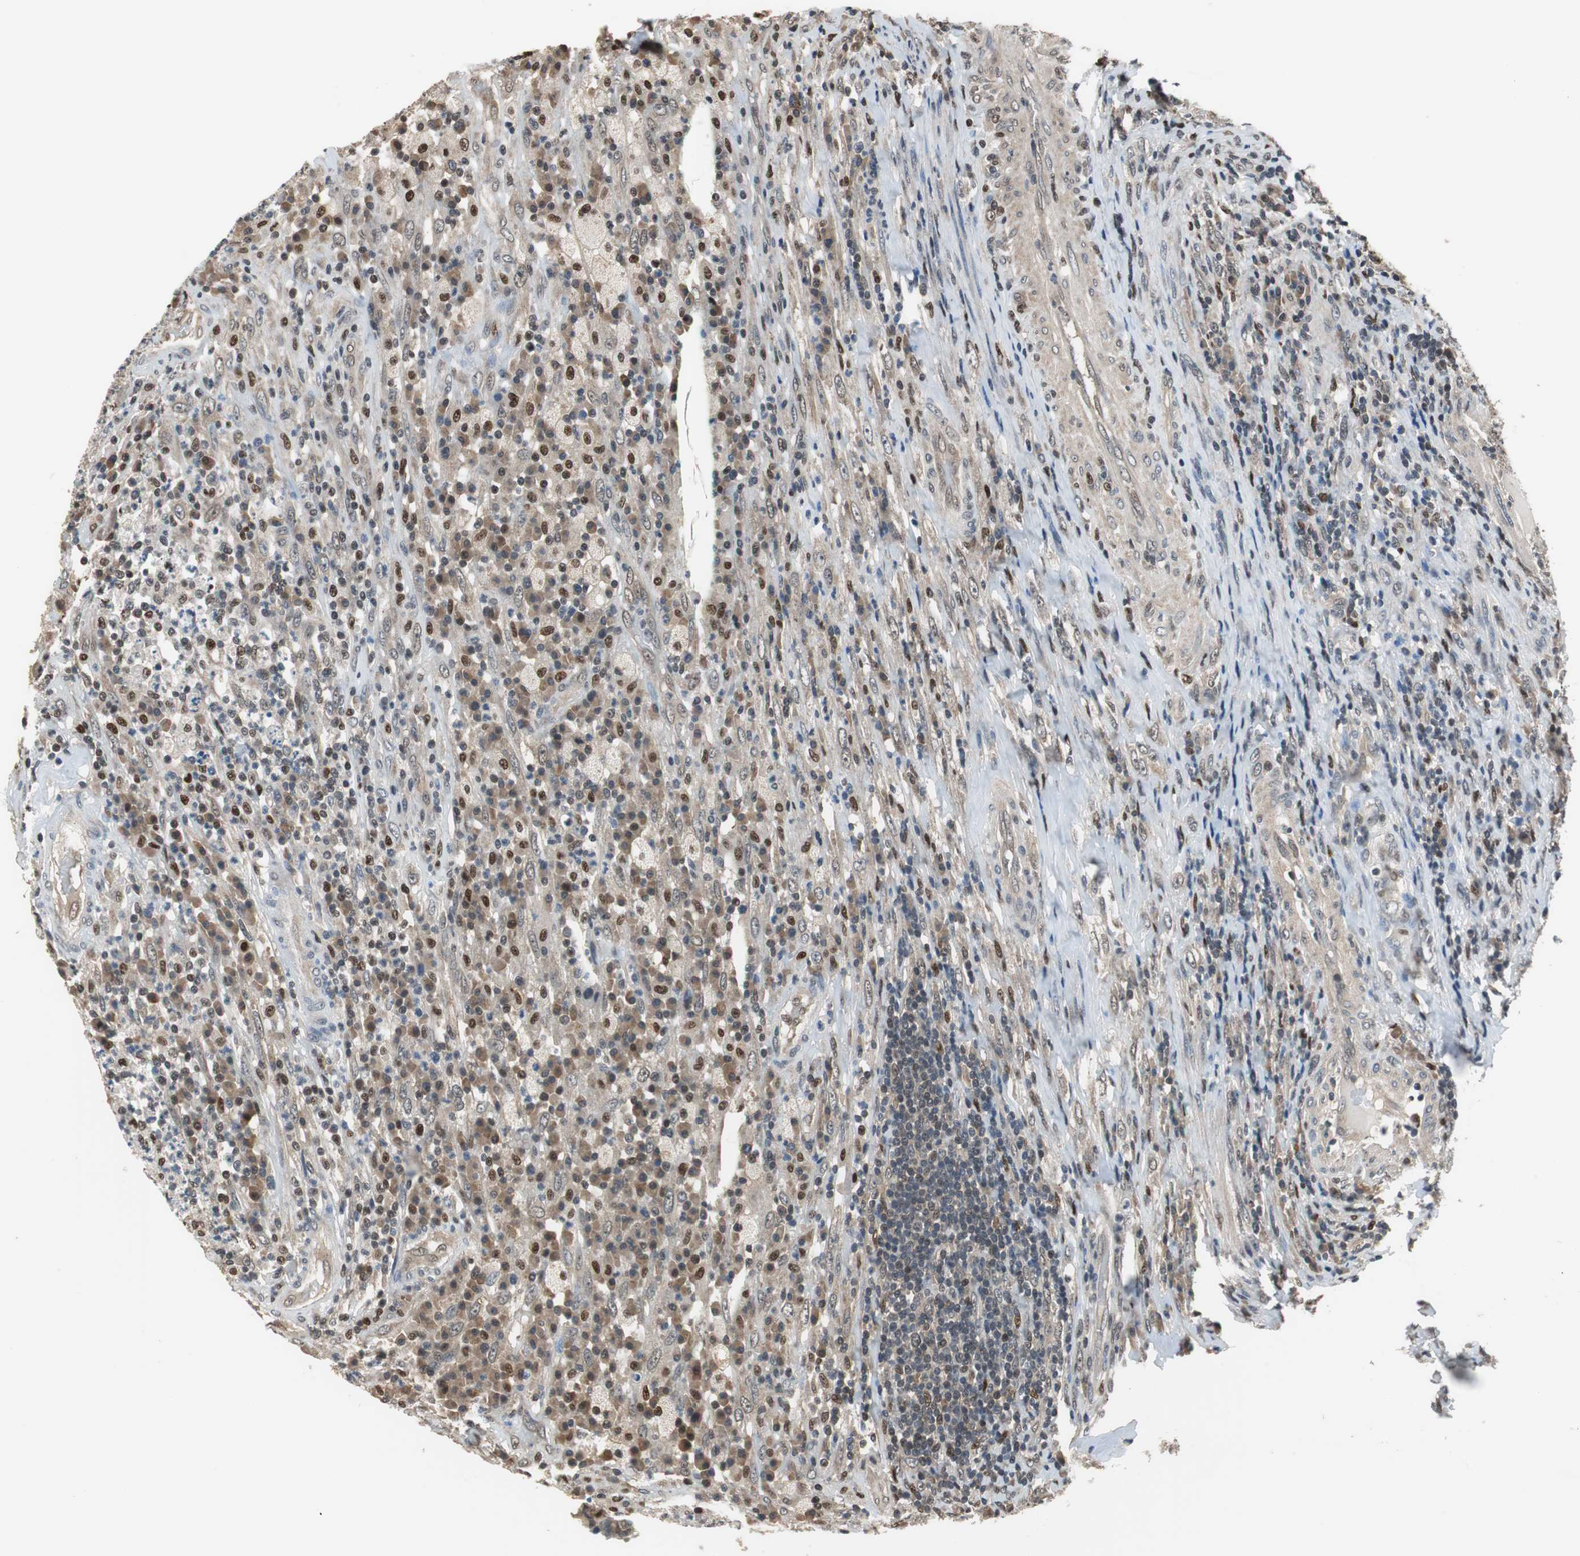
{"staining": {"intensity": "moderate", "quantity": "25%-75%", "location": "cytoplasmic/membranous,nuclear"}, "tissue": "testis cancer", "cell_type": "Tumor cells", "image_type": "cancer", "snomed": [{"axis": "morphology", "description": "Necrosis, NOS"}, {"axis": "morphology", "description": "Carcinoma, Embryonal, NOS"}, {"axis": "topography", "description": "Testis"}], "caption": "DAB (3,3'-diaminobenzidine) immunohistochemical staining of human testis cancer (embryonal carcinoma) shows moderate cytoplasmic/membranous and nuclear protein staining in about 25%-75% of tumor cells. (DAB (3,3'-diaminobenzidine) = brown stain, brightfield microscopy at high magnification).", "gene": "MAFB", "patient": {"sex": "male", "age": 19}}